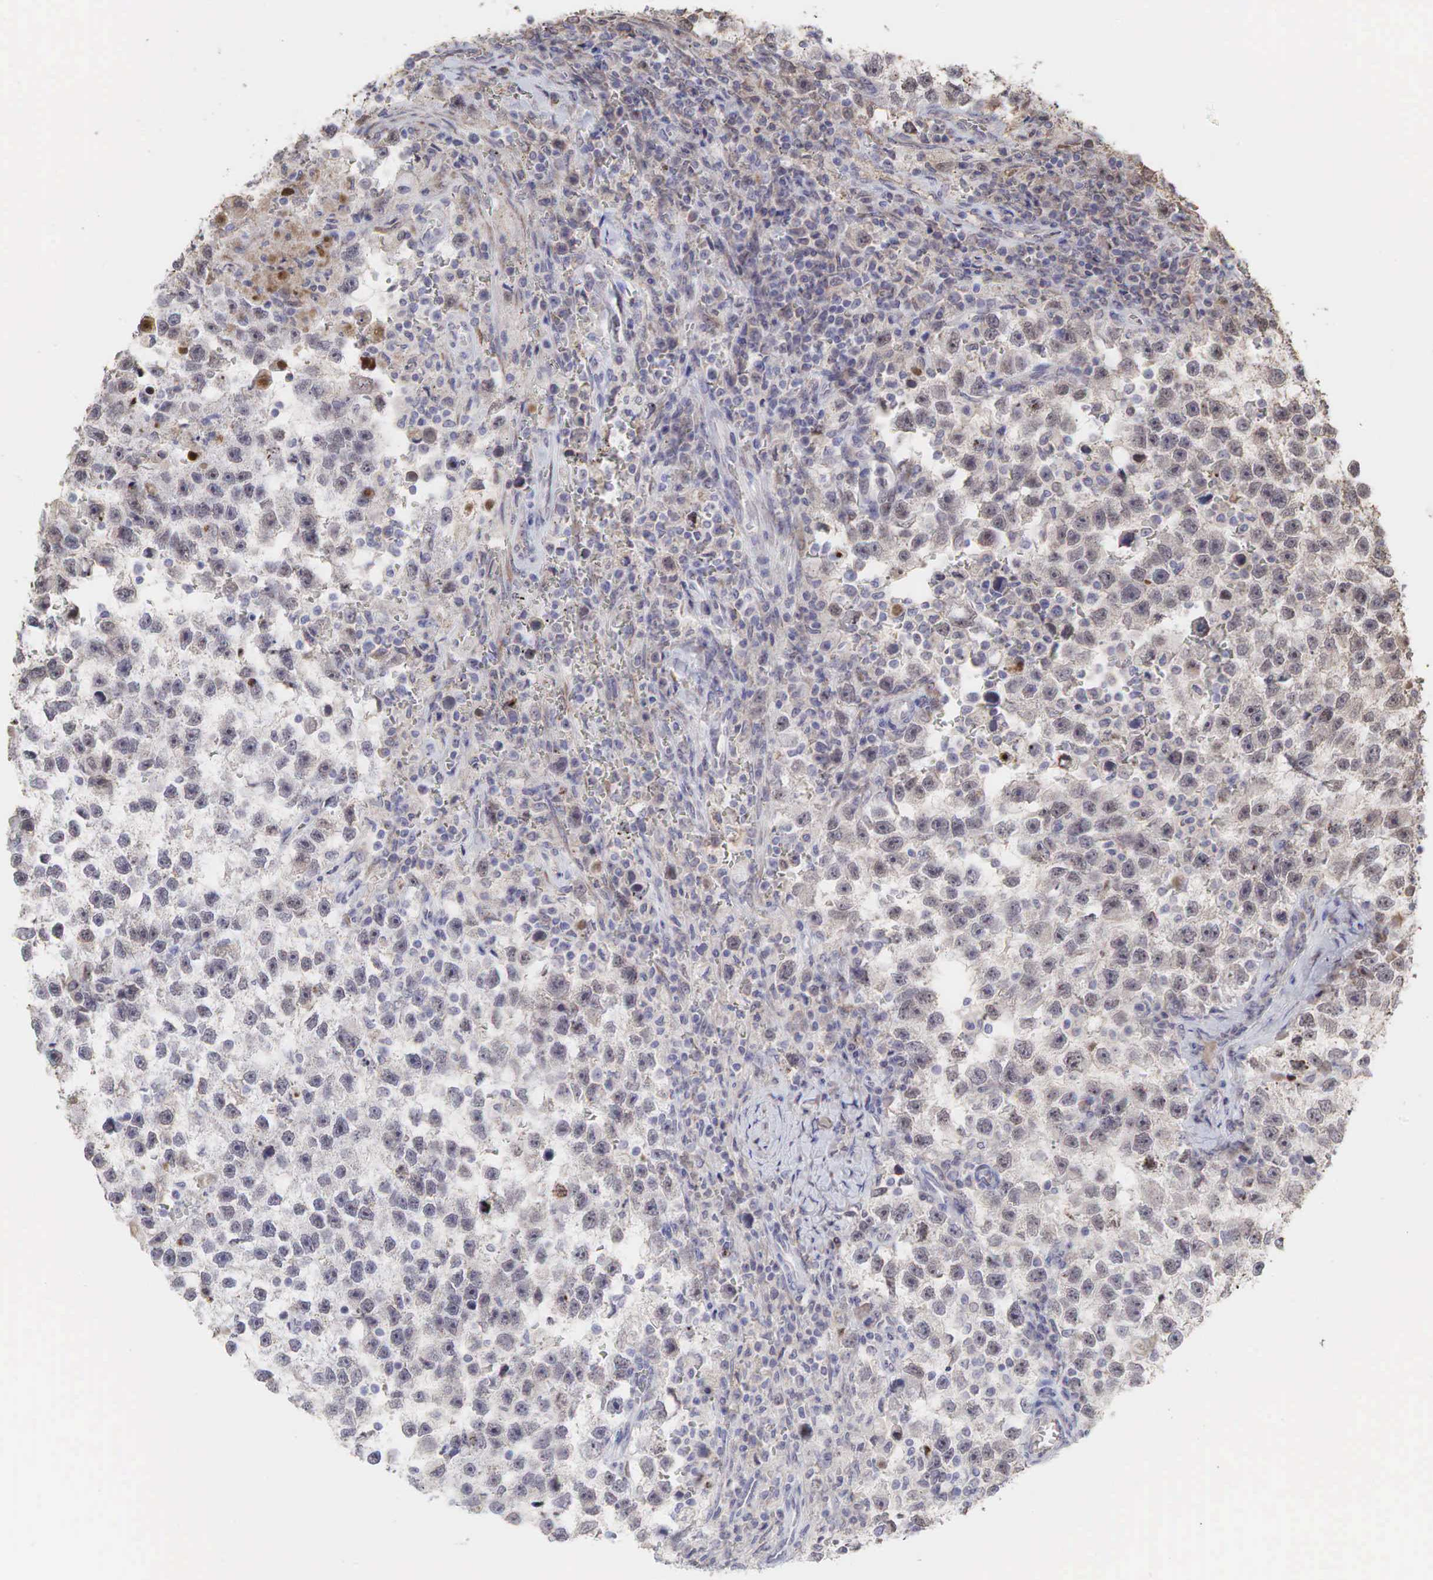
{"staining": {"intensity": "moderate", "quantity": "<25%", "location": "none"}, "tissue": "testis cancer", "cell_type": "Tumor cells", "image_type": "cancer", "snomed": [{"axis": "morphology", "description": "Seminoma, NOS"}, {"axis": "topography", "description": "Testis"}], "caption": "There is low levels of moderate None staining in tumor cells of testis seminoma, as demonstrated by immunohistochemical staining (brown color).", "gene": "DKC1", "patient": {"sex": "male", "age": 33}}